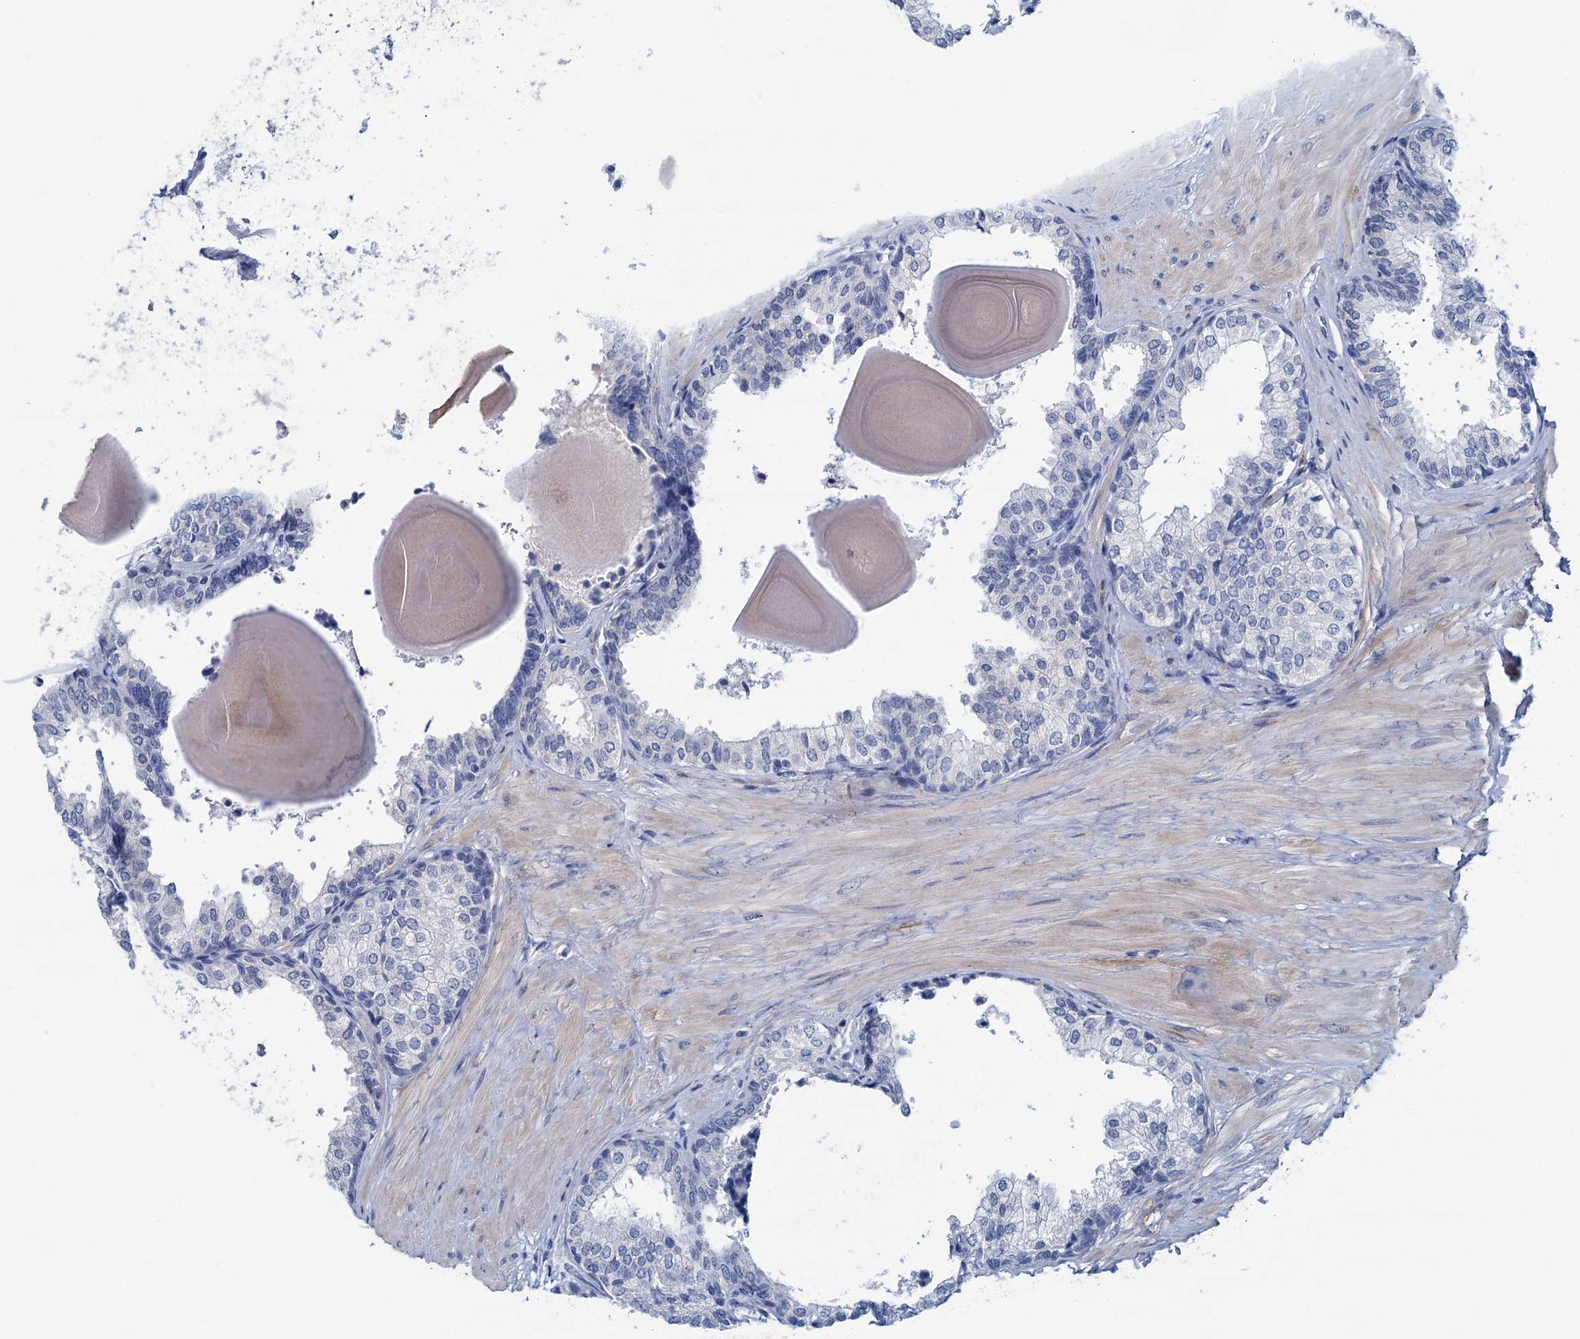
{"staining": {"intensity": "negative", "quantity": "none", "location": "none"}, "tissue": "prostate", "cell_type": "Glandular cells", "image_type": "normal", "snomed": [{"axis": "morphology", "description": "Normal tissue, NOS"}, {"axis": "topography", "description": "Prostate"}], "caption": "An immunohistochemistry photomicrograph of normal prostate is shown. There is no staining in glandular cells of prostate. (DAB immunohistochemistry visualized using brightfield microscopy, high magnification).", "gene": "MYOZ3", "patient": {"sex": "male", "age": 48}}